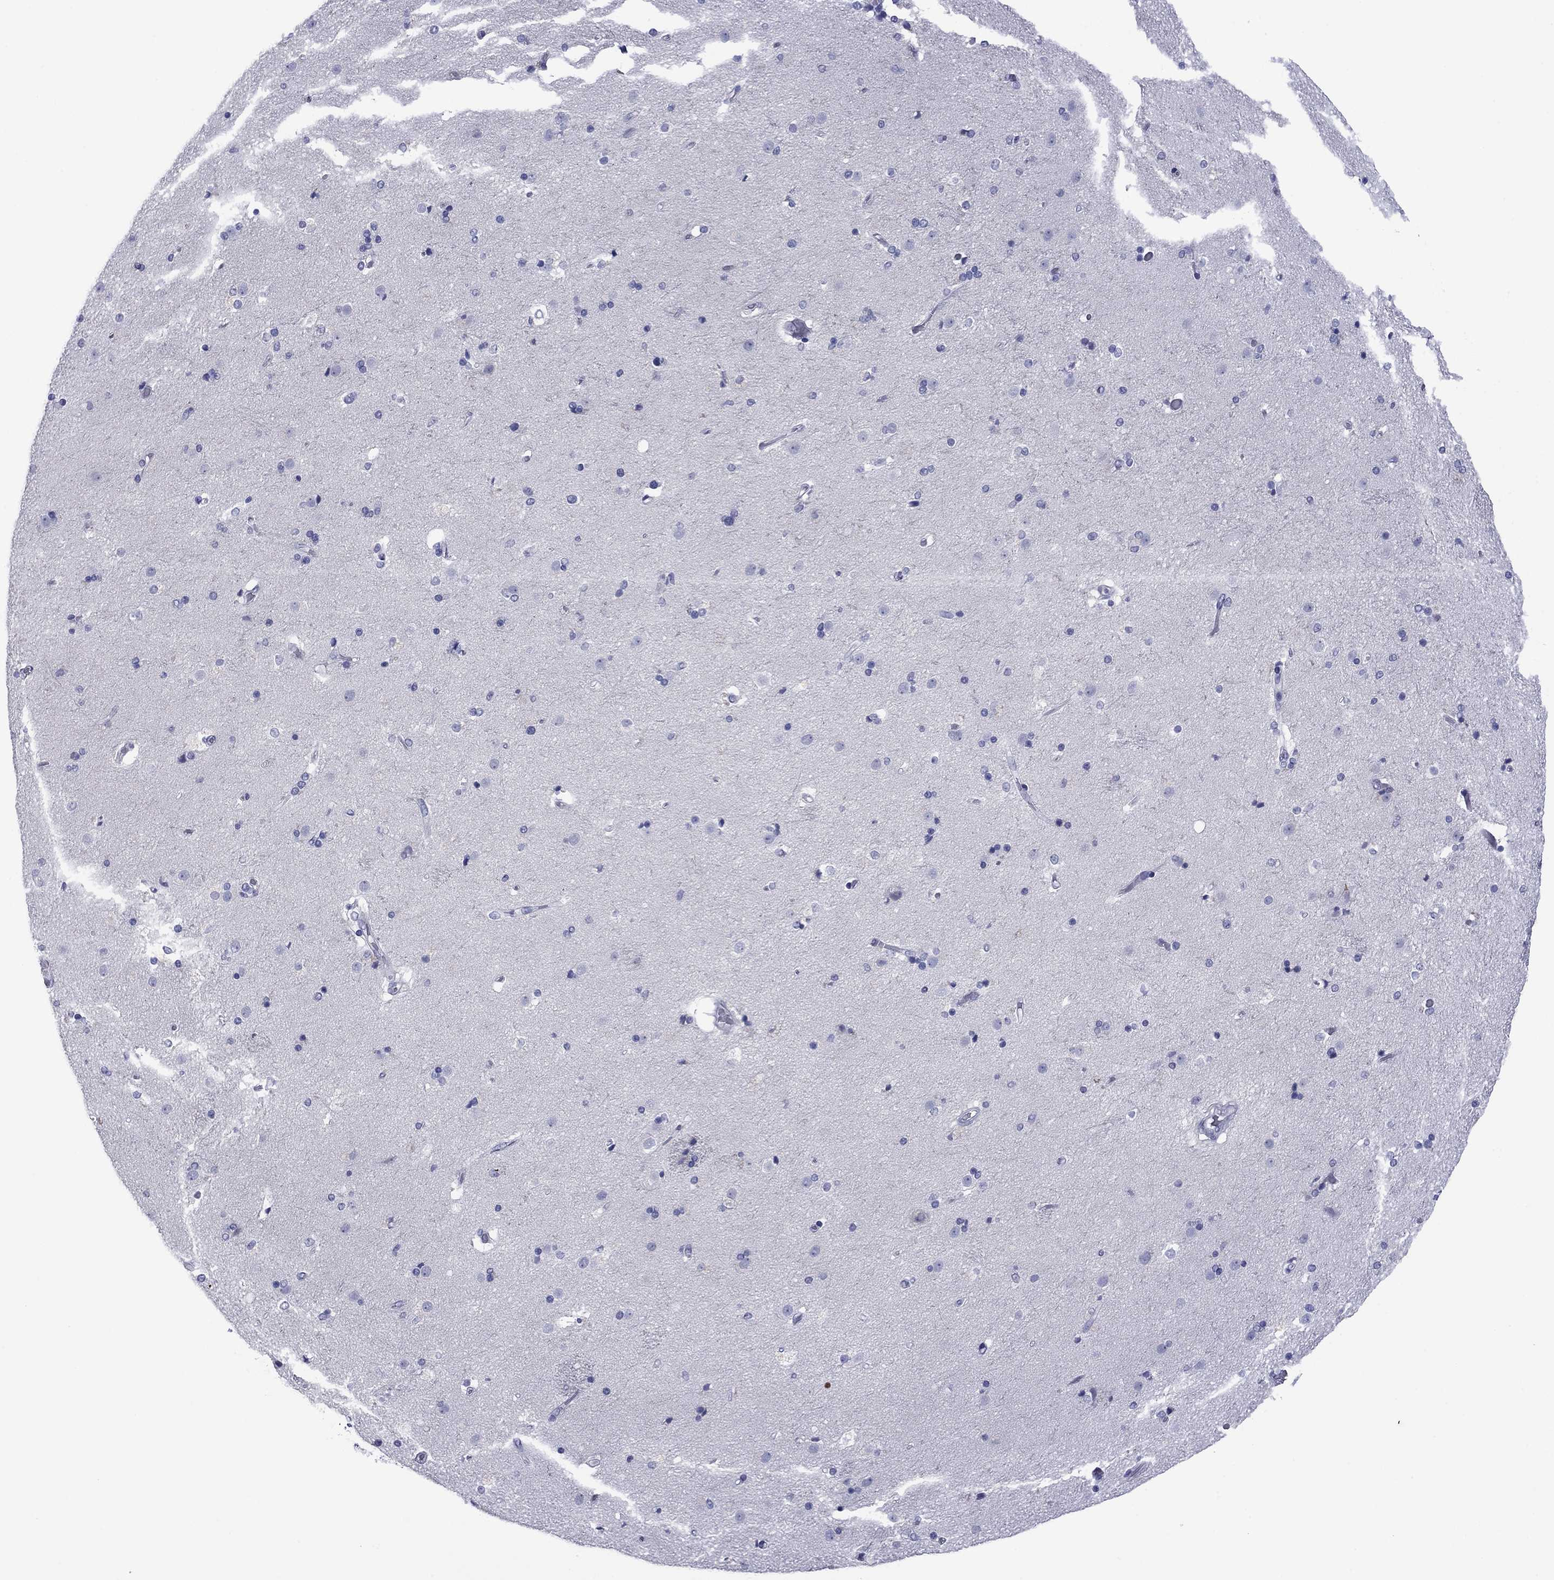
{"staining": {"intensity": "negative", "quantity": "none", "location": "none"}, "tissue": "caudate", "cell_type": "Glial cells", "image_type": "normal", "snomed": [{"axis": "morphology", "description": "Normal tissue, NOS"}, {"axis": "topography", "description": "Lateral ventricle wall"}], "caption": "Human caudate stained for a protein using immunohistochemistry (IHC) displays no expression in glial cells.", "gene": "TCFL5", "patient": {"sex": "male", "age": 54}}